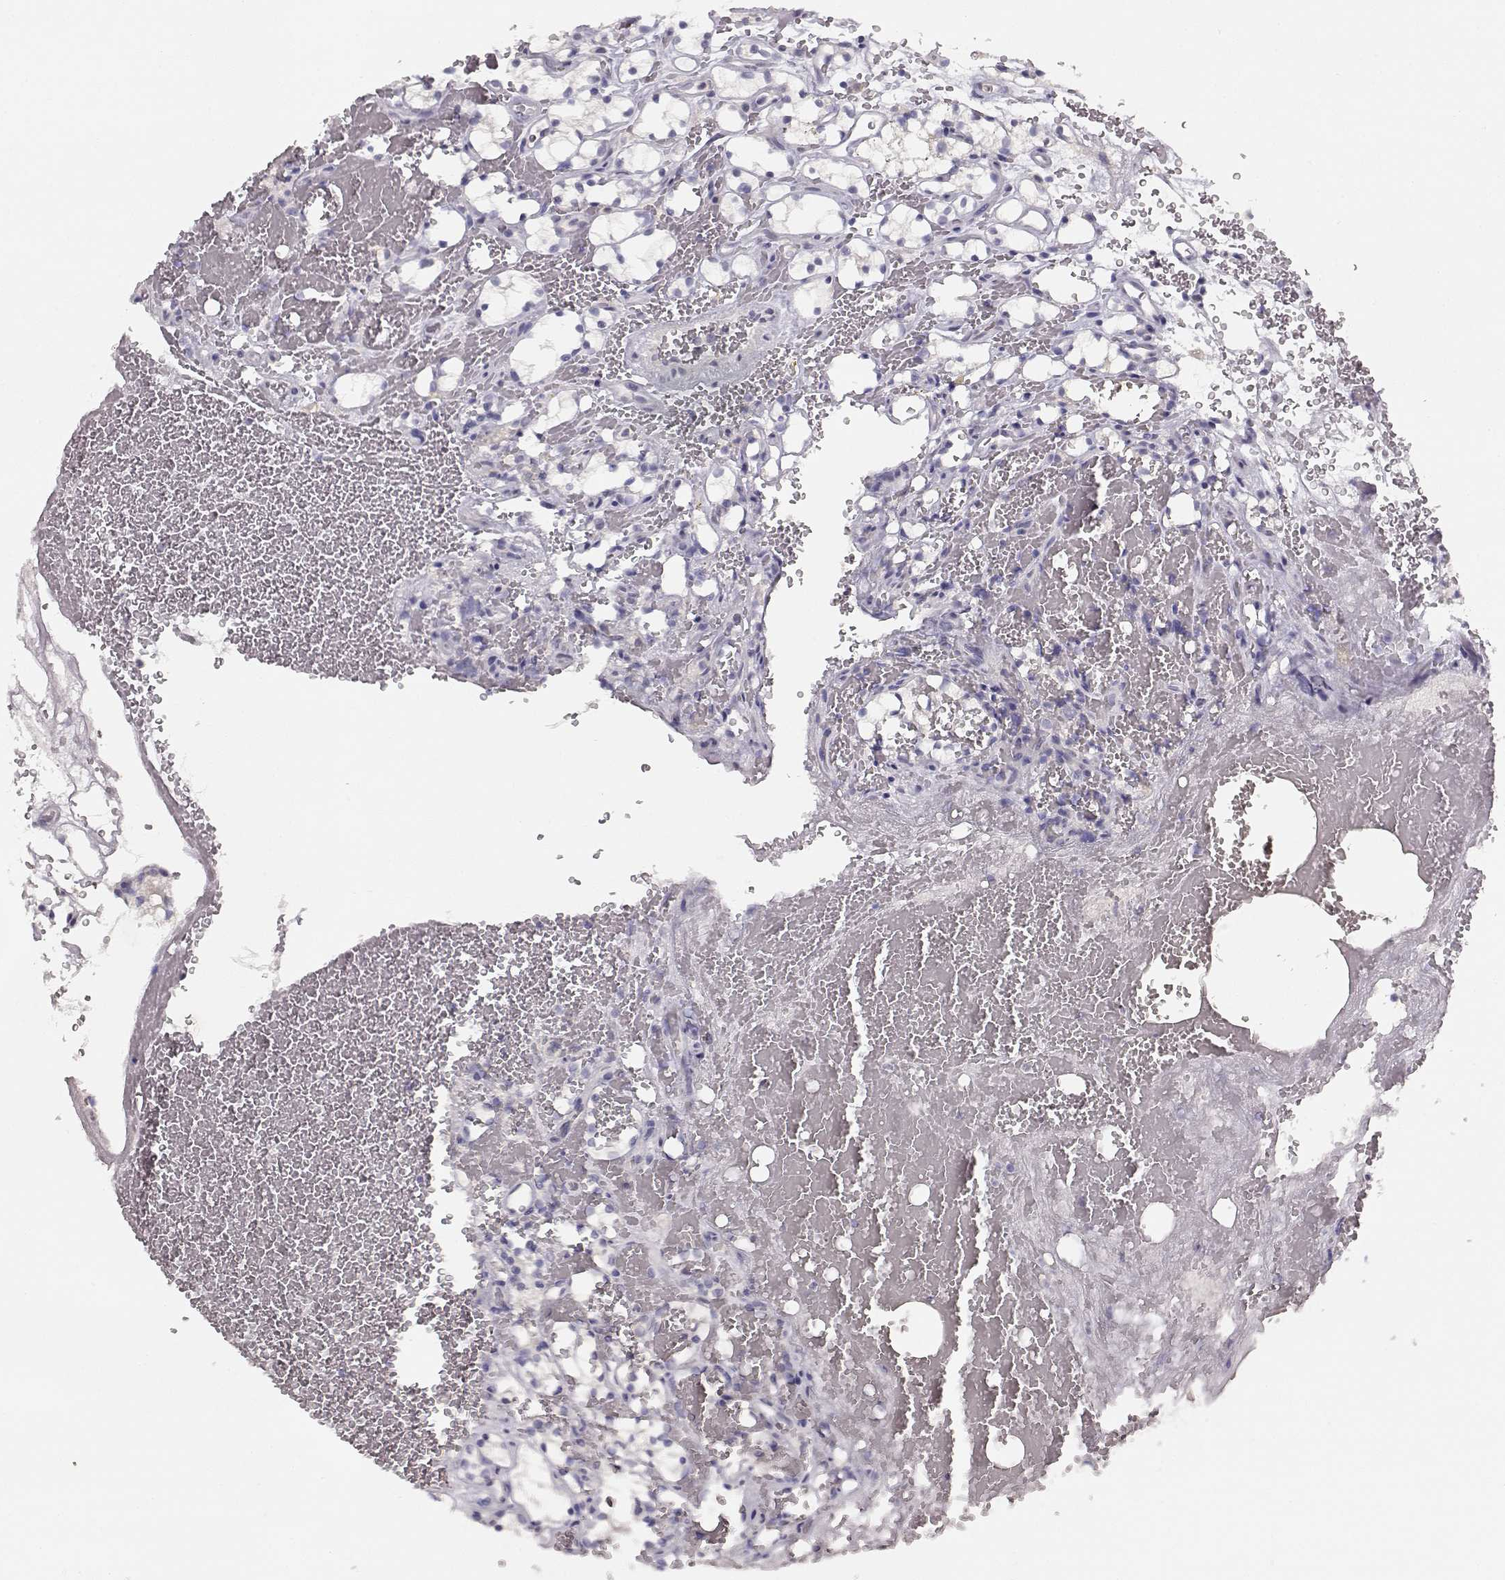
{"staining": {"intensity": "negative", "quantity": "none", "location": "none"}, "tissue": "renal cancer", "cell_type": "Tumor cells", "image_type": "cancer", "snomed": [{"axis": "morphology", "description": "Adenocarcinoma, NOS"}, {"axis": "topography", "description": "Kidney"}], "caption": "Immunohistochemistry of human renal cancer (adenocarcinoma) reveals no positivity in tumor cells.", "gene": "TPH2", "patient": {"sex": "female", "age": 69}}